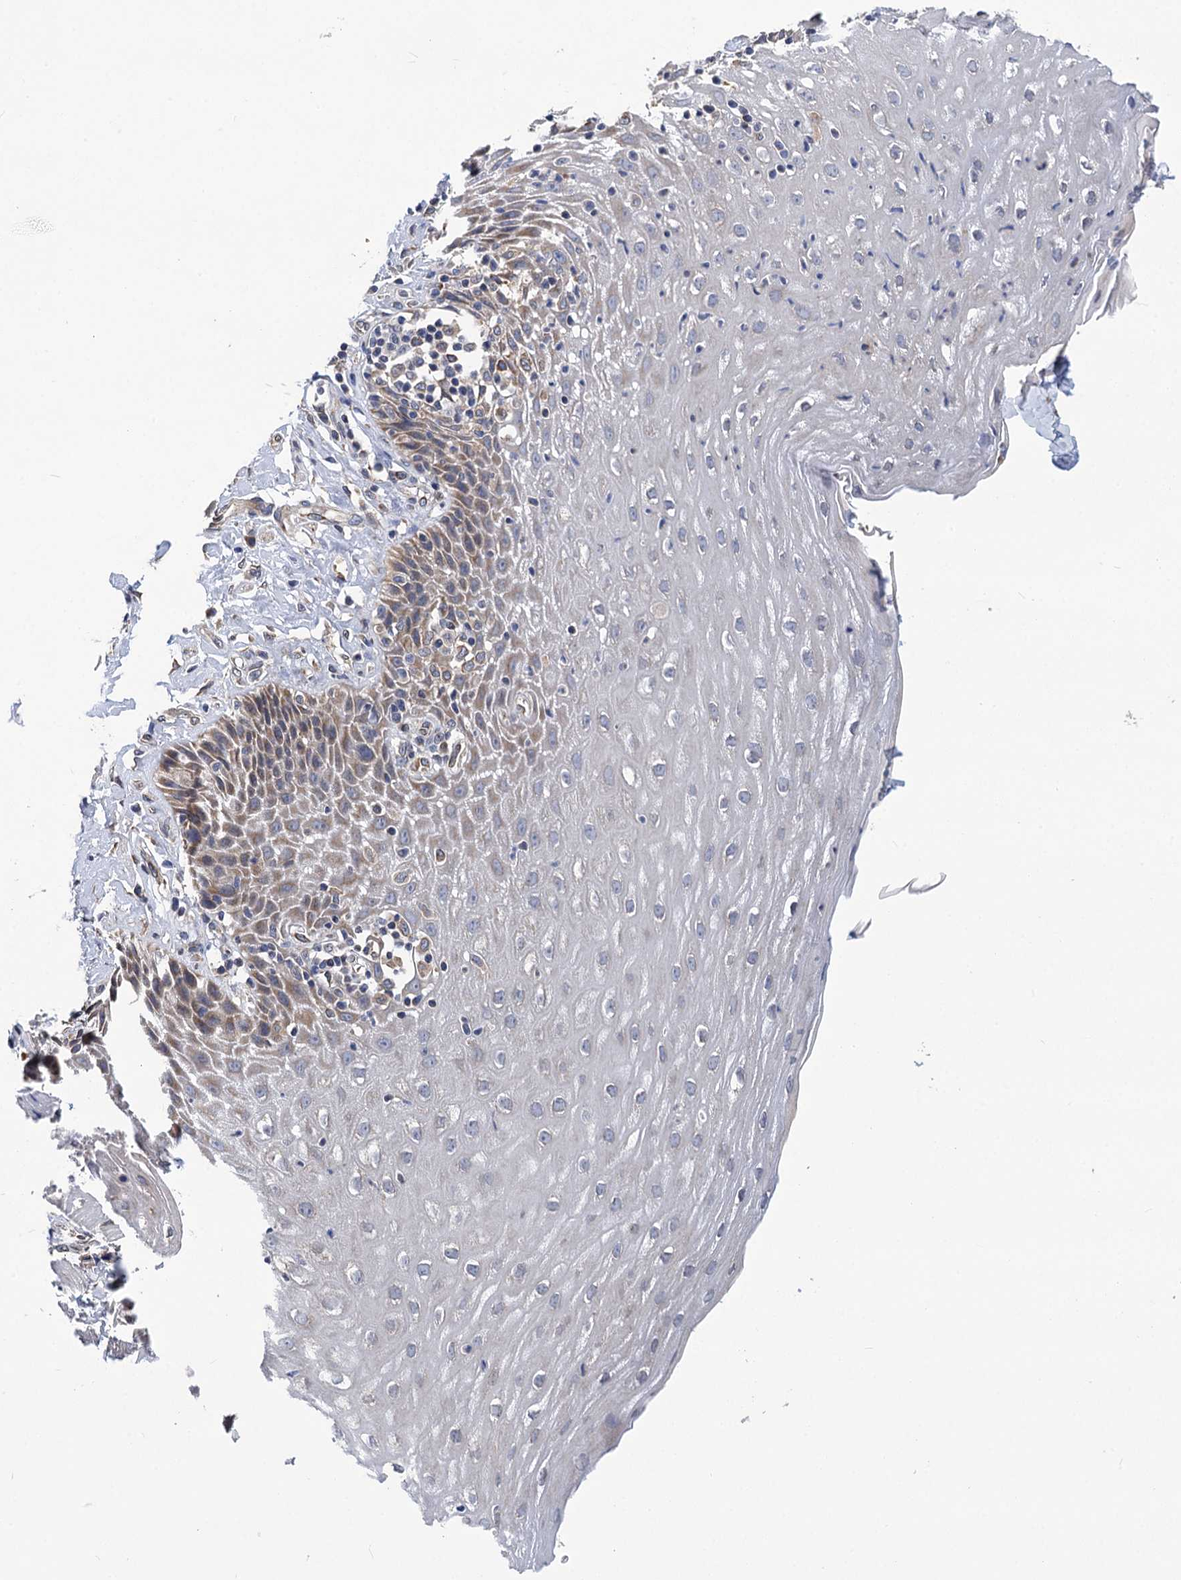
{"staining": {"intensity": "moderate", "quantity": "25%-75%", "location": "cytoplasmic/membranous"}, "tissue": "esophagus", "cell_type": "Squamous epithelial cells", "image_type": "normal", "snomed": [{"axis": "morphology", "description": "Normal tissue, NOS"}, {"axis": "topography", "description": "Esophagus"}], "caption": "IHC (DAB) staining of benign esophagus shows moderate cytoplasmic/membranous protein expression in about 25%-75% of squamous epithelial cells. (Stains: DAB (3,3'-diaminobenzidine) in brown, nuclei in blue, Microscopy: brightfield microscopy at high magnification).", "gene": "SUPV3L1", "patient": {"sex": "female", "age": 61}}